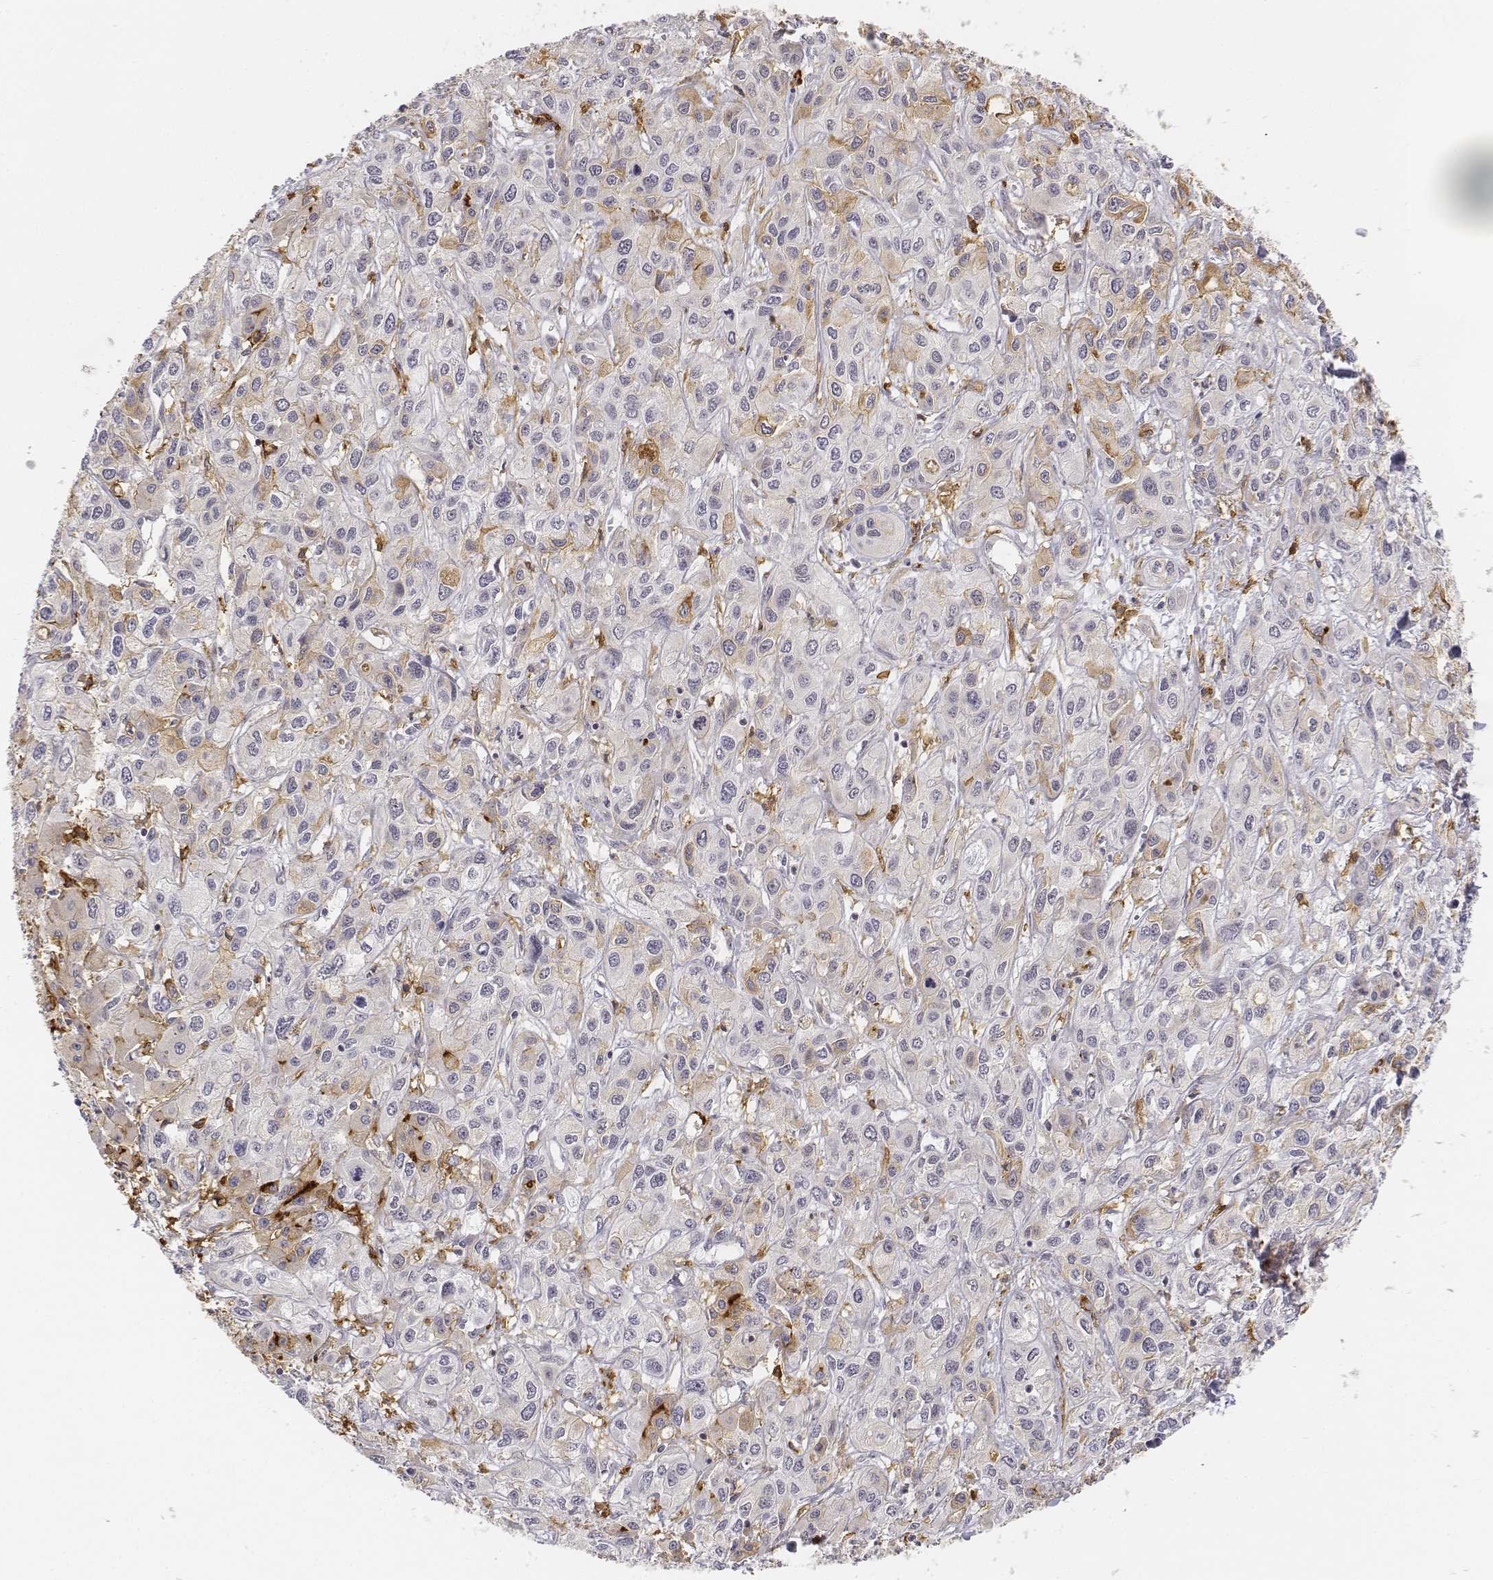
{"staining": {"intensity": "weak", "quantity": "<25%", "location": "cytoplasmic/membranous"}, "tissue": "liver cancer", "cell_type": "Tumor cells", "image_type": "cancer", "snomed": [{"axis": "morphology", "description": "Cholangiocarcinoma"}, {"axis": "topography", "description": "Liver"}], "caption": "High magnification brightfield microscopy of liver cancer (cholangiocarcinoma) stained with DAB (3,3'-diaminobenzidine) (brown) and counterstained with hematoxylin (blue): tumor cells show no significant expression.", "gene": "CD14", "patient": {"sex": "female", "age": 66}}